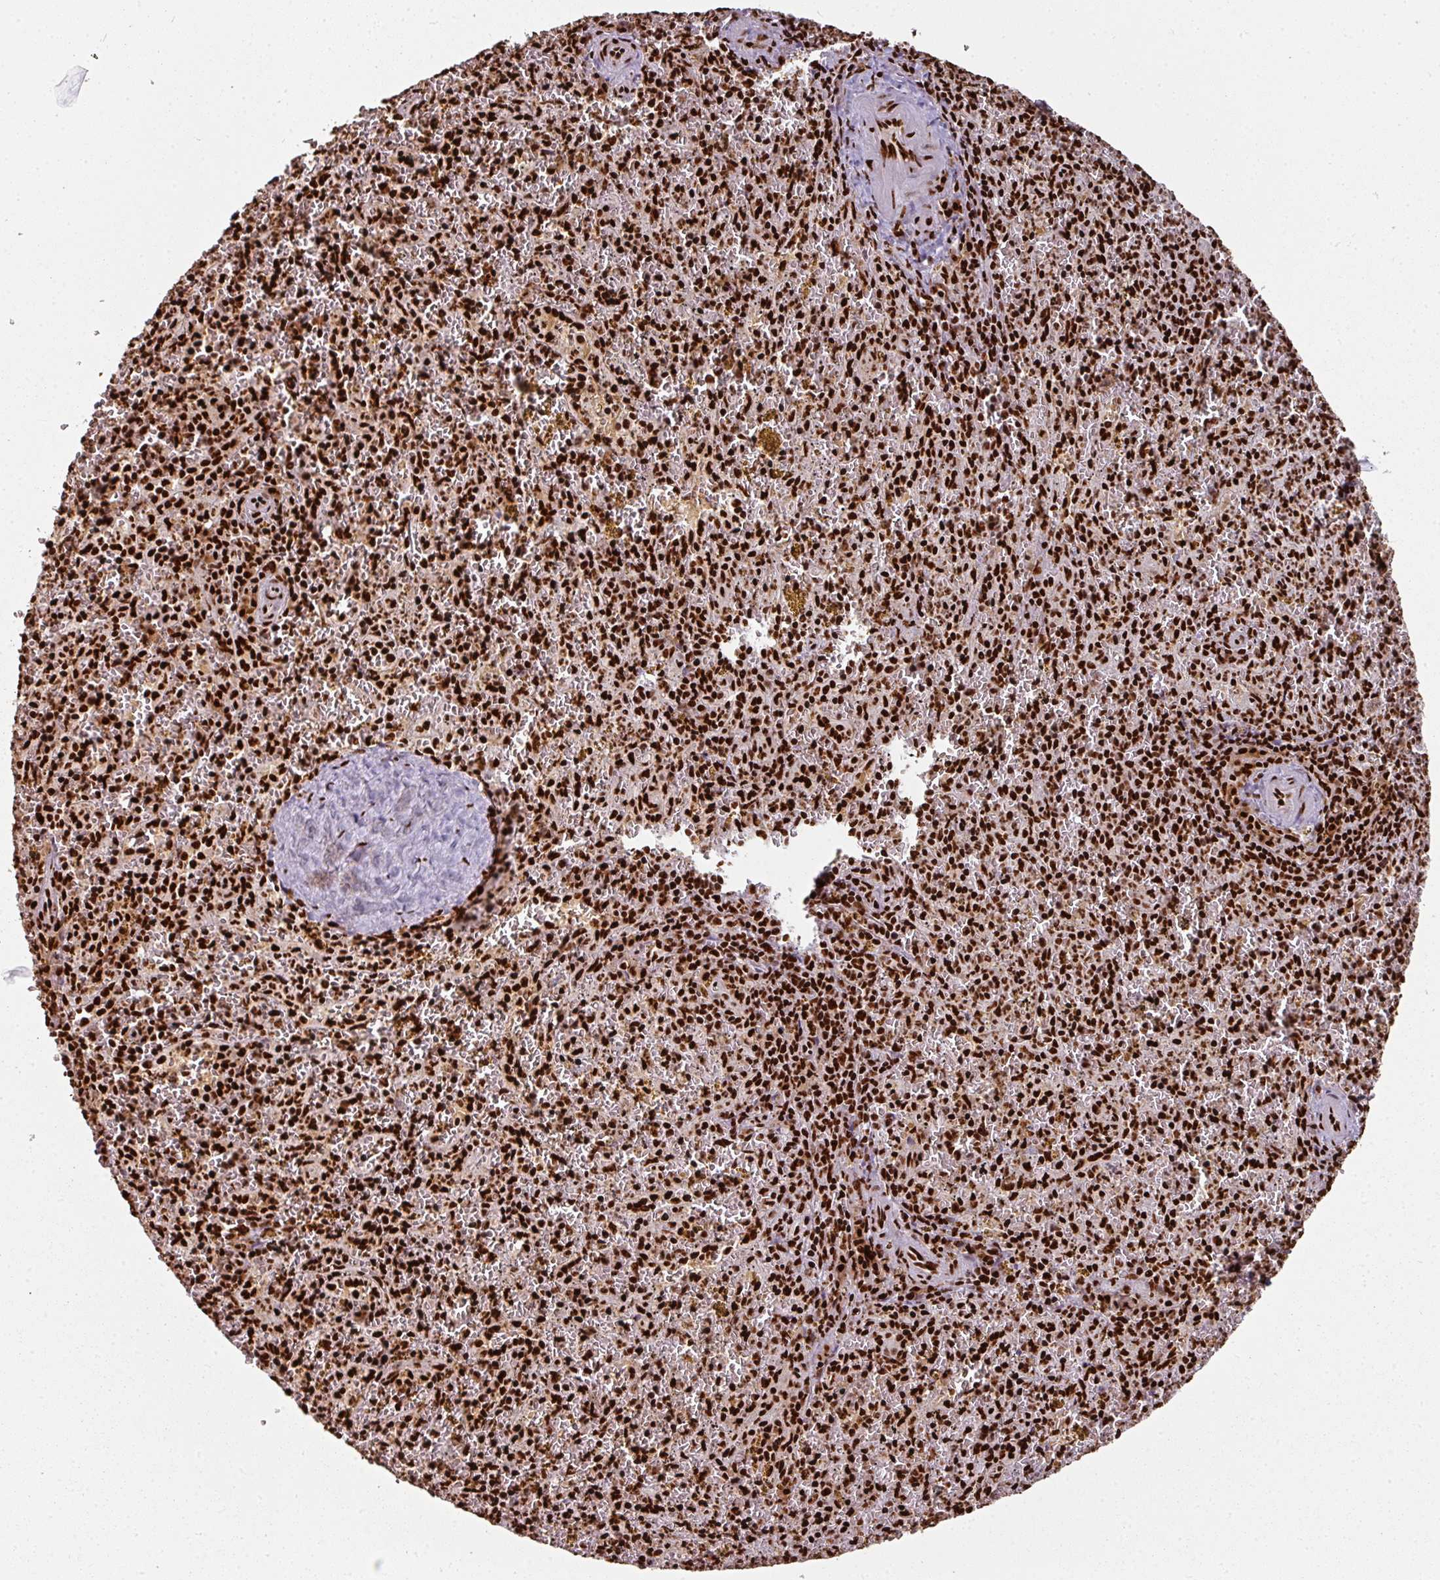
{"staining": {"intensity": "strong", "quantity": ">75%", "location": "nuclear"}, "tissue": "spleen", "cell_type": "Cells in red pulp", "image_type": "normal", "snomed": [{"axis": "morphology", "description": "Normal tissue, NOS"}, {"axis": "topography", "description": "Spleen"}], "caption": "High-power microscopy captured an IHC histopathology image of unremarkable spleen, revealing strong nuclear positivity in approximately >75% of cells in red pulp.", "gene": "SIK3", "patient": {"sex": "male", "age": 57}}